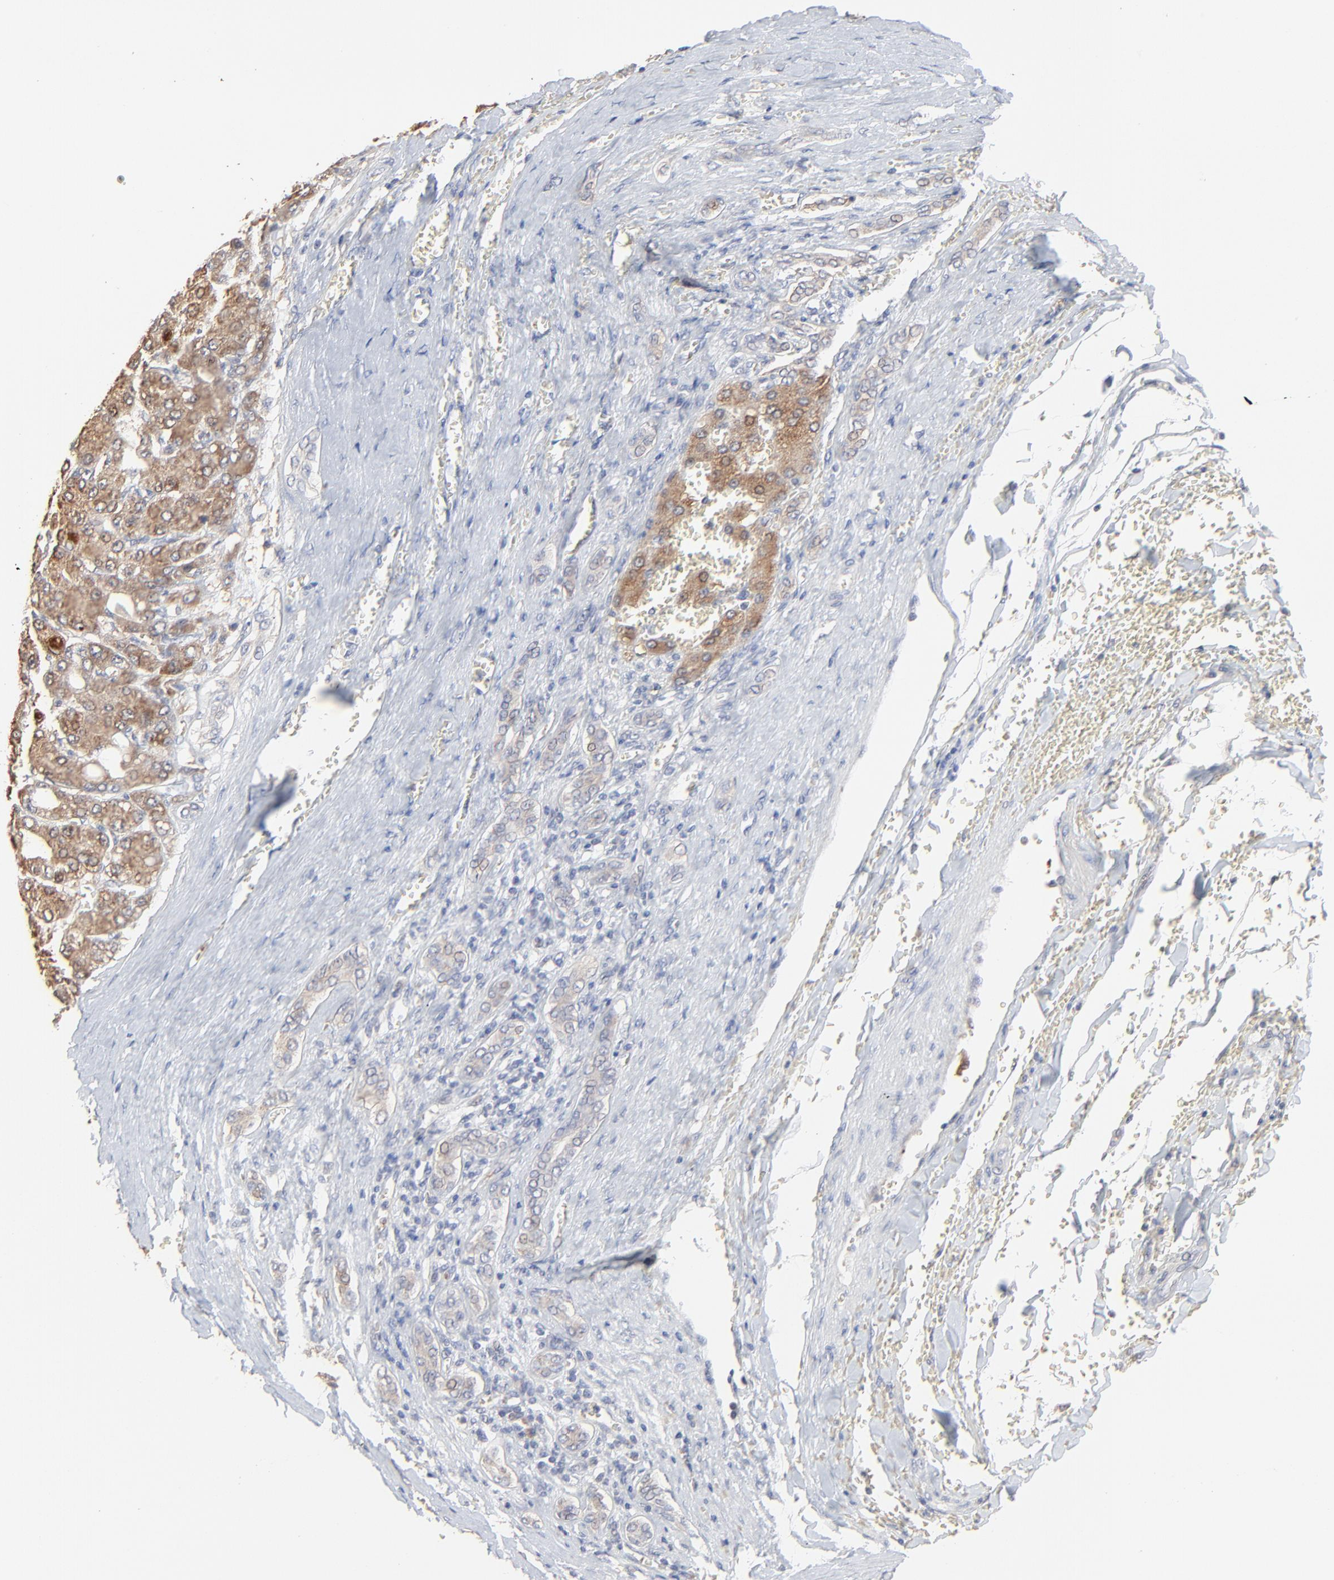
{"staining": {"intensity": "strong", "quantity": ">75%", "location": "cytoplasmic/membranous"}, "tissue": "liver cancer", "cell_type": "Tumor cells", "image_type": "cancer", "snomed": [{"axis": "morphology", "description": "Carcinoma, Hepatocellular, NOS"}, {"axis": "topography", "description": "Liver"}], "caption": "Approximately >75% of tumor cells in liver cancer (hepatocellular carcinoma) exhibit strong cytoplasmic/membranous protein positivity as visualized by brown immunohistochemical staining.", "gene": "FANCB", "patient": {"sex": "male", "age": 69}}